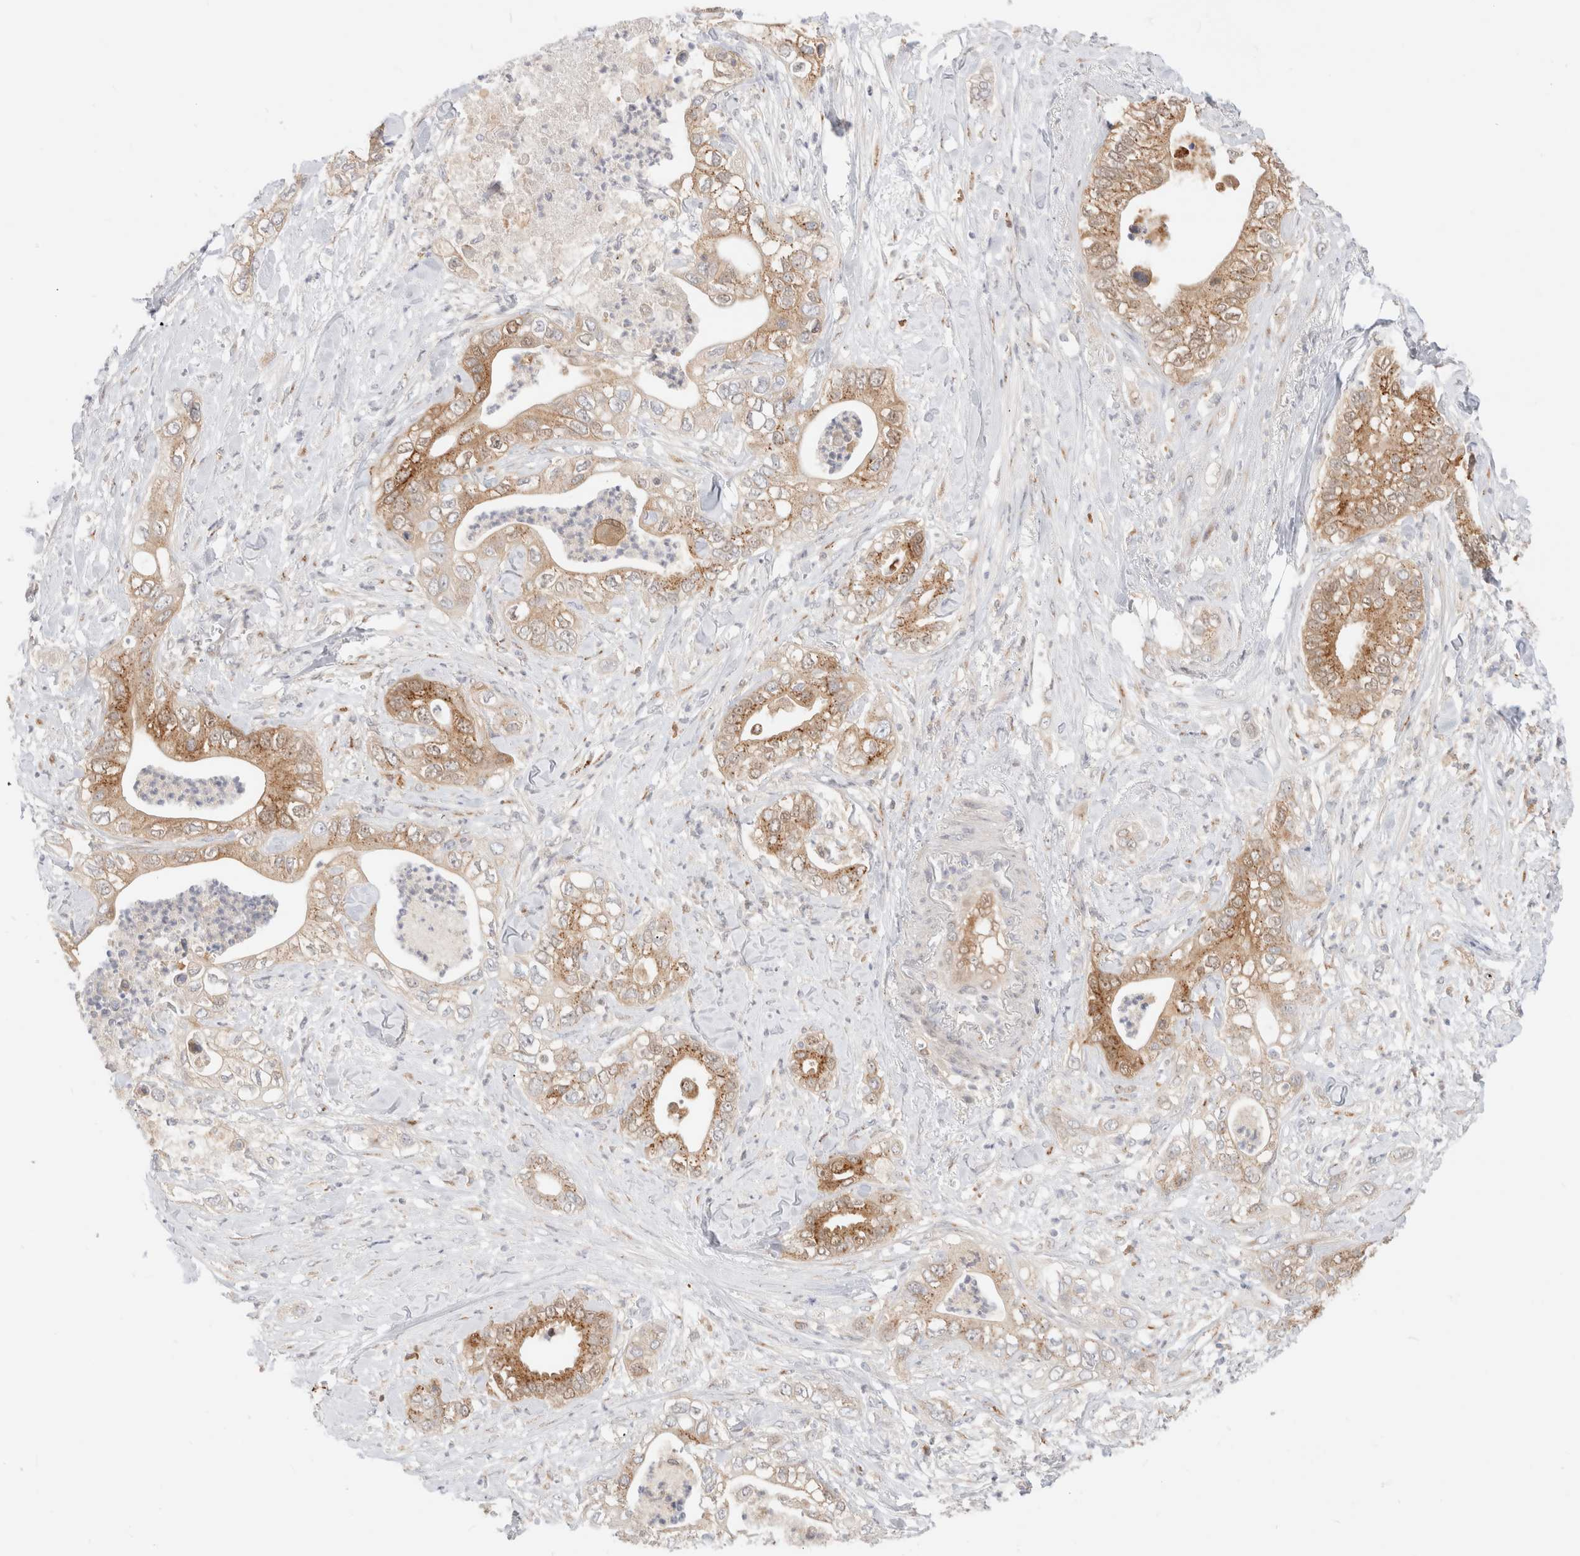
{"staining": {"intensity": "moderate", "quantity": ">75%", "location": "cytoplasmic/membranous"}, "tissue": "pancreatic cancer", "cell_type": "Tumor cells", "image_type": "cancer", "snomed": [{"axis": "morphology", "description": "Adenocarcinoma, NOS"}, {"axis": "topography", "description": "Pancreas"}], "caption": "Pancreatic cancer stained with a brown dye exhibits moderate cytoplasmic/membranous positive staining in about >75% of tumor cells.", "gene": "EFCAB13", "patient": {"sex": "female", "age": 78}}